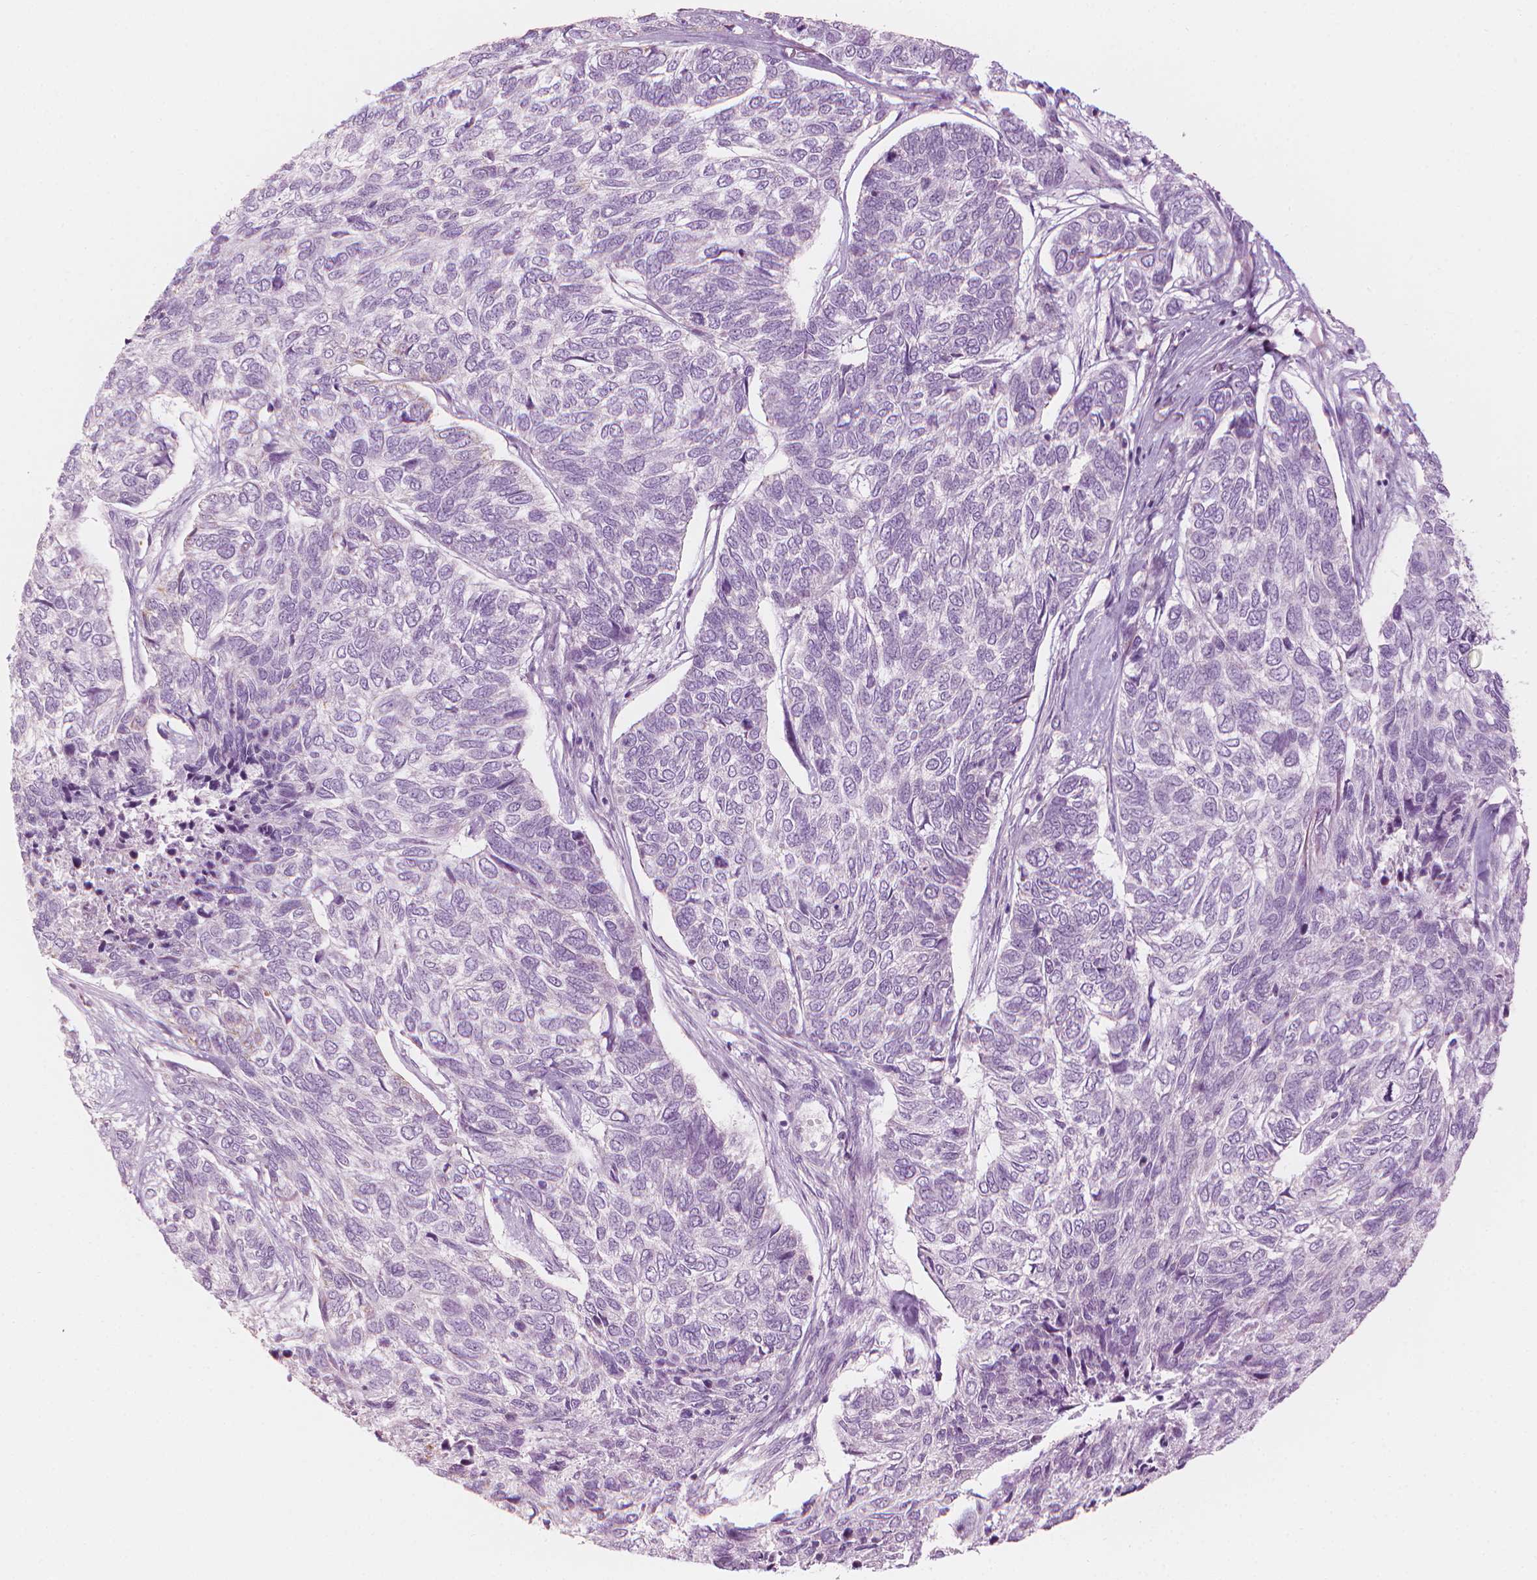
{"staining": {"intensity": "negative", "quantity": "none", "location": "none"}, "tissue": "skin cancer", "cell_type": "Tumor cells", "image_type": "cancer", "snomed": [{"axis": "morphology", "description": "Basal cell carcinoma"}, {"axis": "topography", "description": "Skin"}], "caption": "The histopathology image reveals no staining of tumor cells in skin cancer (basal cell carcinoma). Nuclei are stained in blue.", "gene": "SHMT1", "patient": {"sex": "female", "age": 65}}